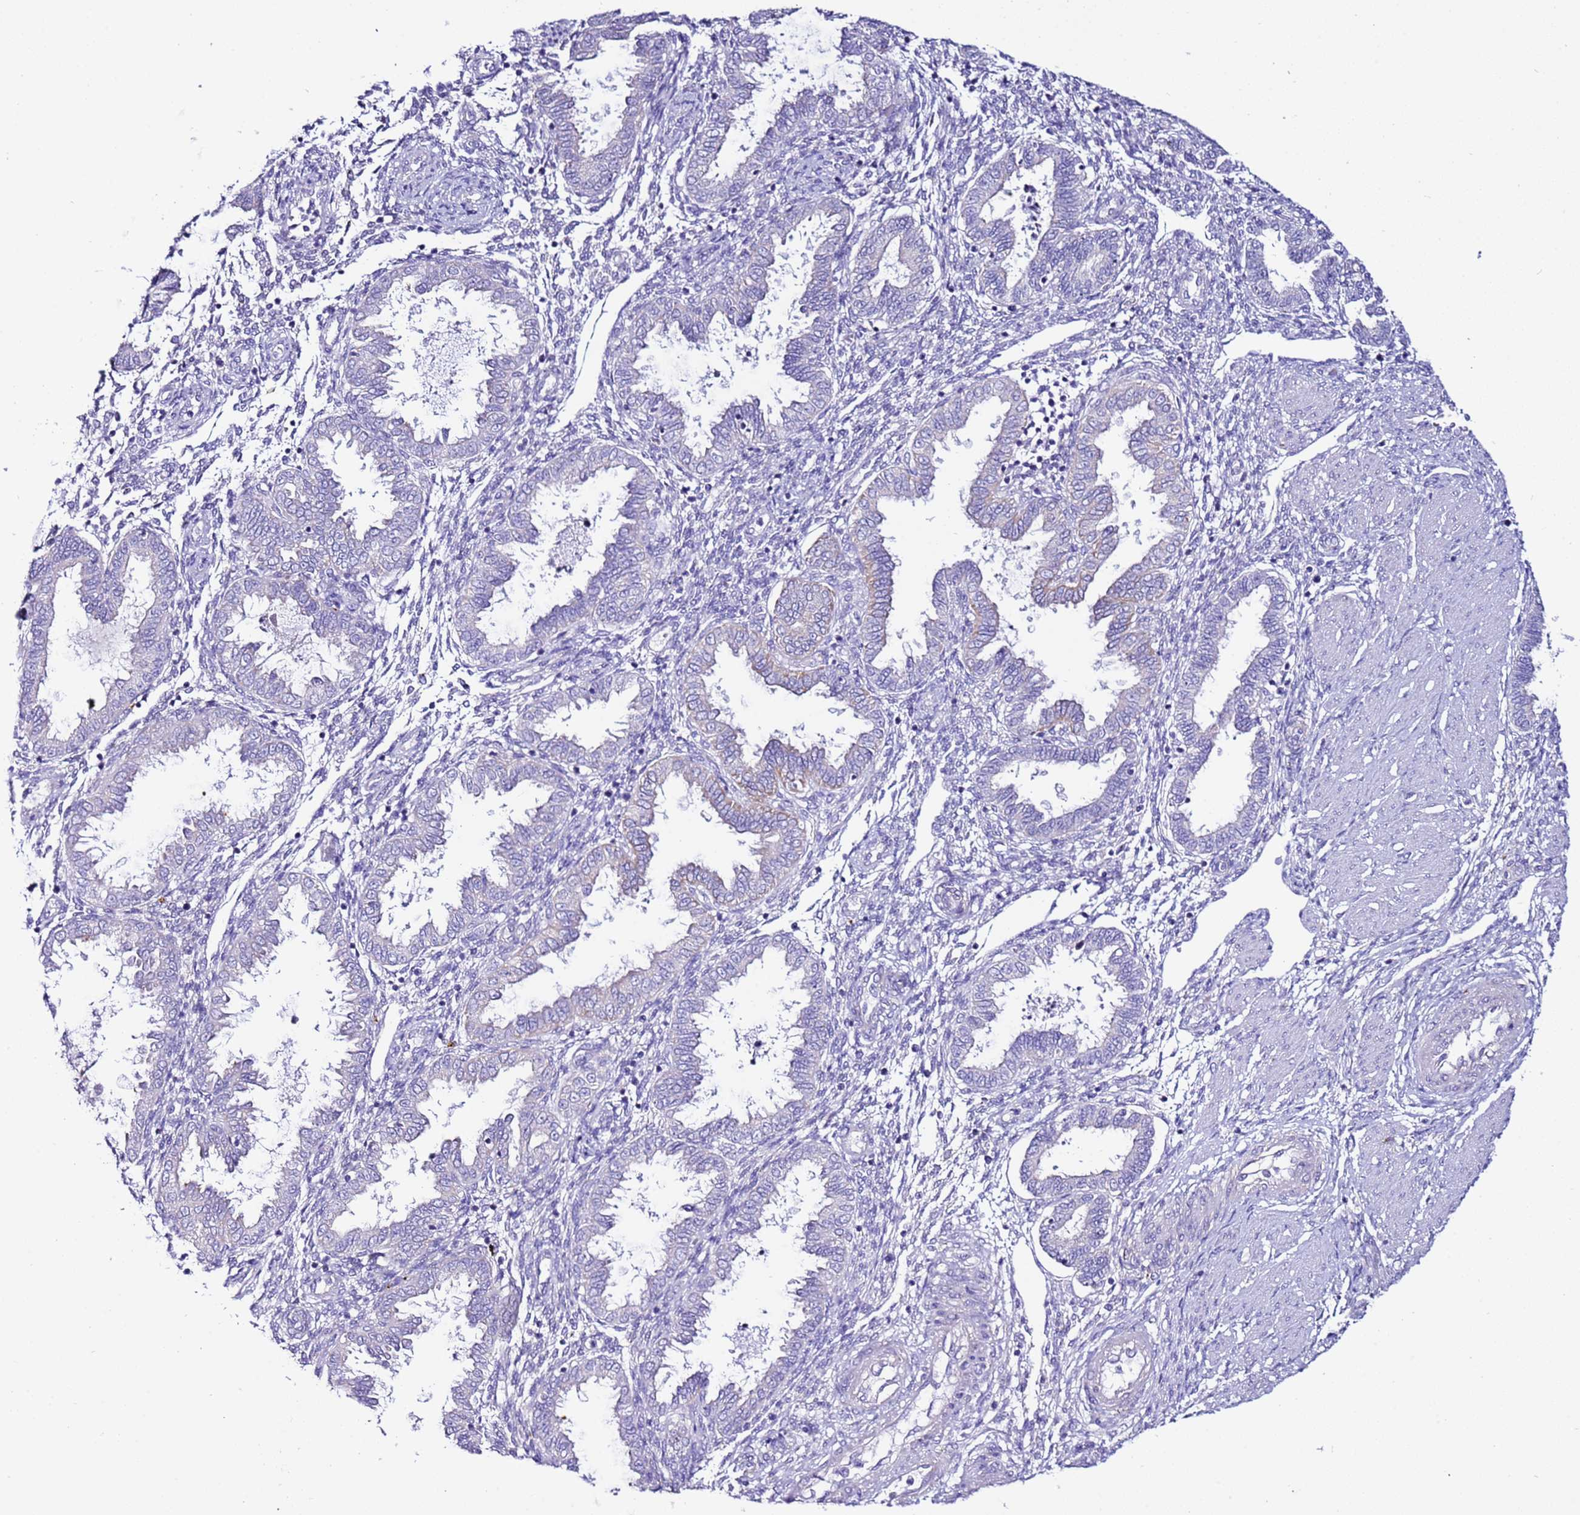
{"staining": {"intensity": "negative", "quantity": "none", "location": "none"}, "tissue": "endometrium", "cell_type": "Cells in endometrial stroma", "image_type": "normal", "snomed": [{"axis": "morphology", "description": "Normal tissue, NOS"}, {"axis": "topography", "description": "Endometrium"}], "caption": "Immunohistochemistry image of benign human endometrium stained for a protein (brown), which reveals no staining in cells in endometrial stroma.", "gene": "MYBPC3", "patient": {"sex": "female", "age": 33}}